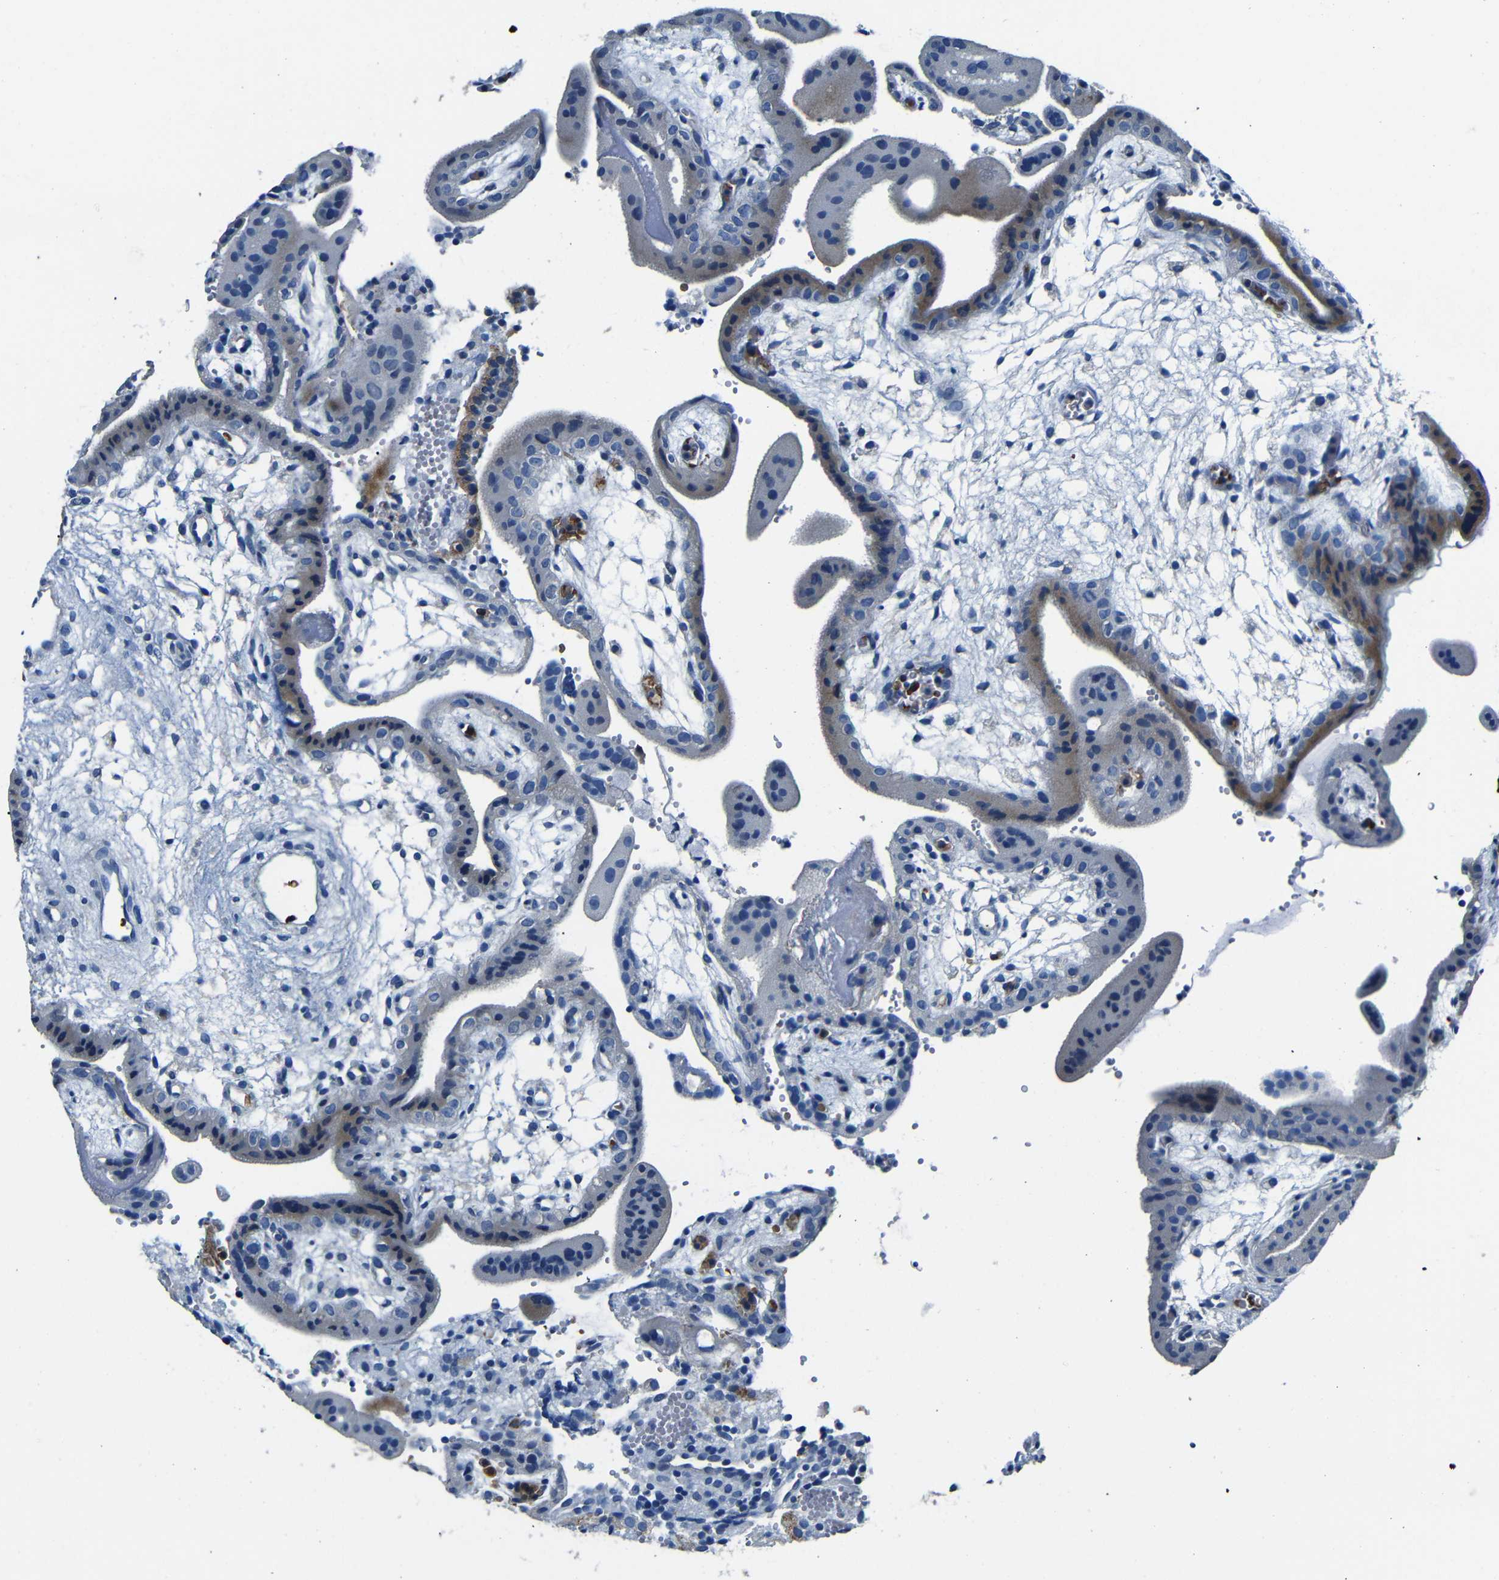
{"staining": {"intensity": "moderate", "quantity": "<25%", "location": "cytoplasmic/membranous"}, "tissue": "placenta", "cell_type": "Trophoblastic cells", "image_type": "normal", "snomed": [{"axis": "morphology", "description": "Normal tissue, NOS"}, {"axis": "topography", "description": "Placenta"}], "caption": "Placenta stained for a protein exhibits moderate cytoplasmic/membranous positivity in trophoblastic cells. Ihc stains the protein of interest in brown and the nuclei are stained blue.", "gene": "TNFAIP1", "patient": {"sex": "female", "age": 18}}